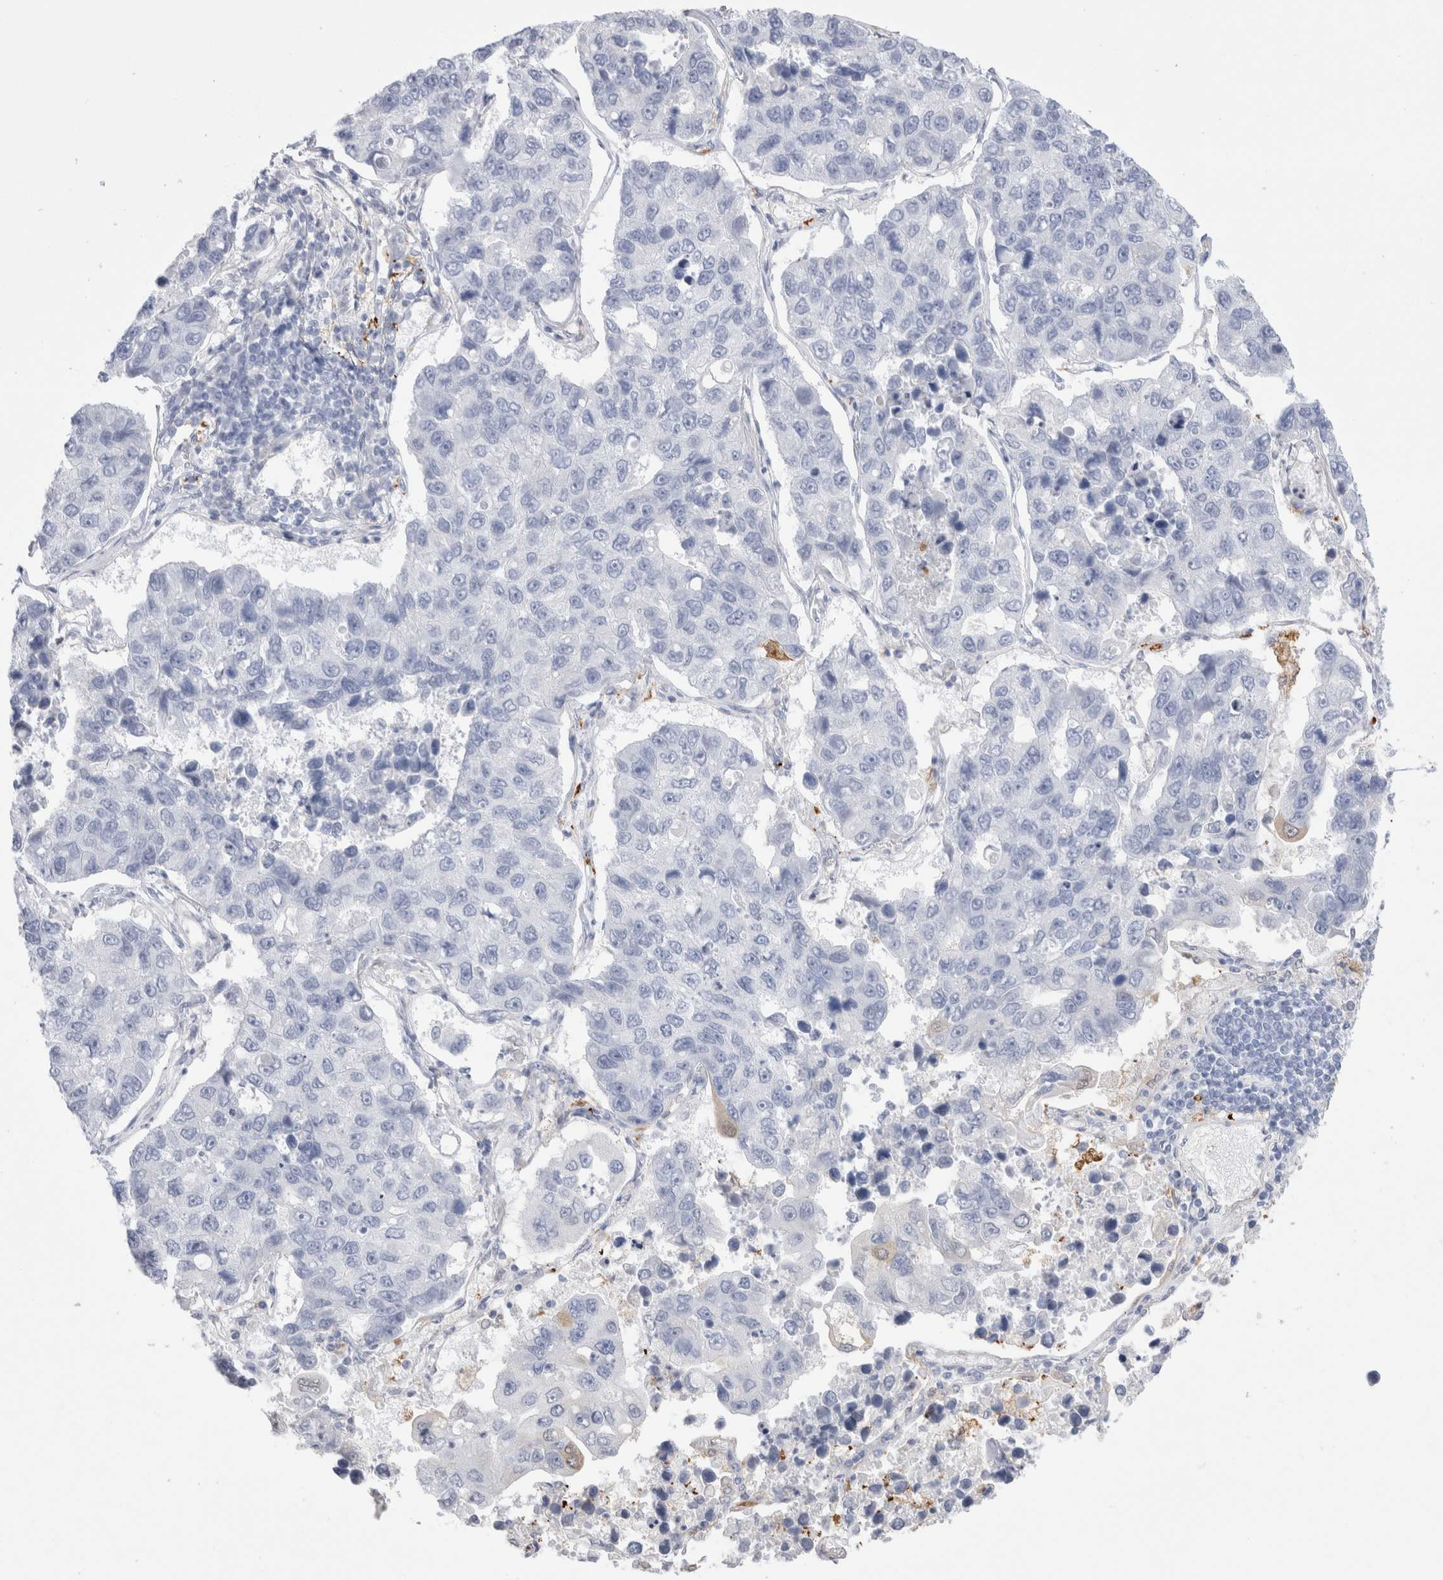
{"staining": {"intensity": "negative", "quantity": "none", "location": "none"}, "tissue": "lung cancer", "cell_type": "Tumor cells", "image_type": "cancer", "snomed": [{"axis": "morphology", "description": "Adenocarcinoma, NOS"}, {"axis": "topography", "description": "Lung"}], "caption": "The IHC photomicrograph has no significant staining in tumor cells of lung cancer tissue. (DAB (3,3'-diaminobenzidine) IHC visualized using brightfield microscopy, high magnification).", "gene": "NAPEPLD", "patient": {"sex": "male", "age": 64}}